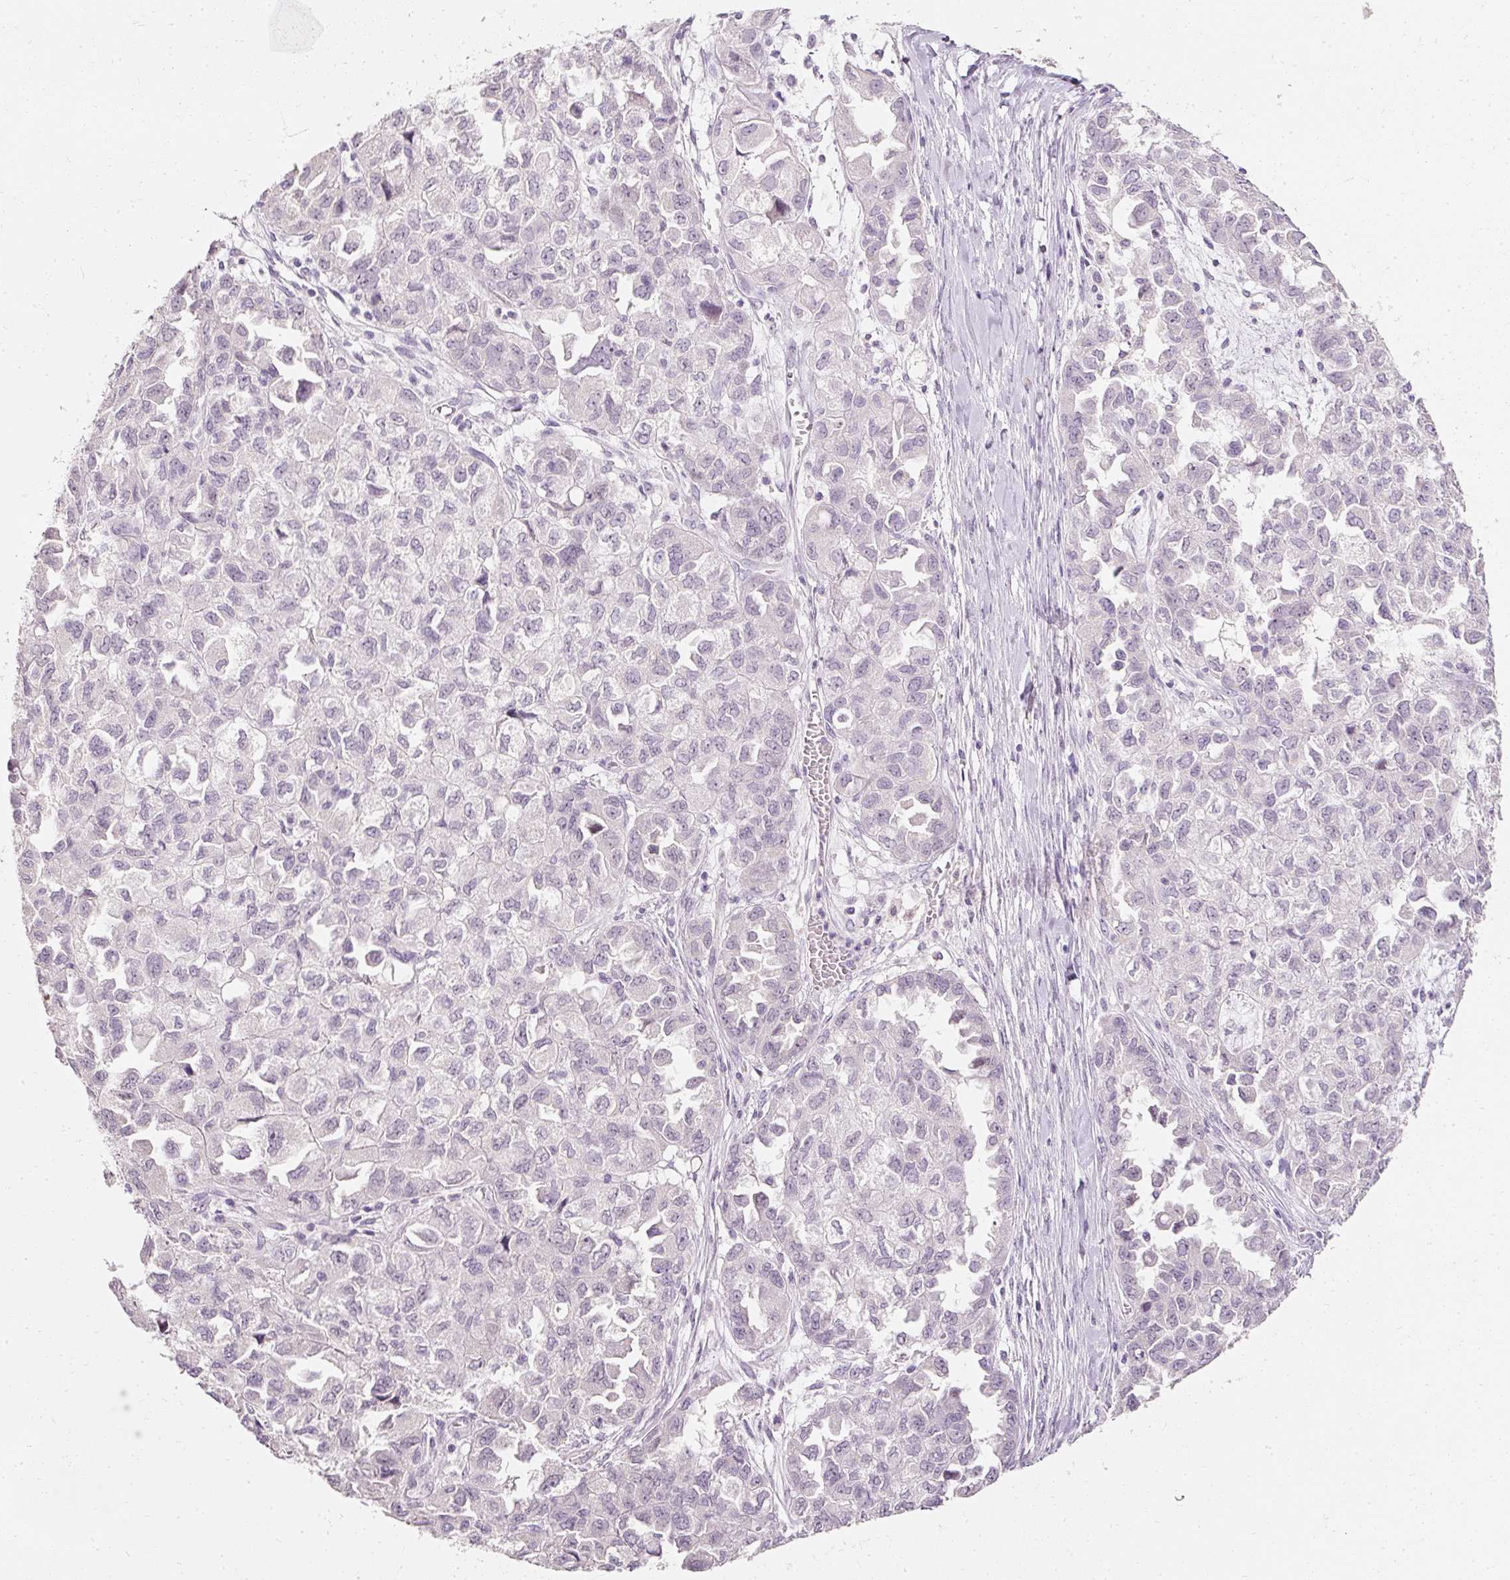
{"staining": {"intensity": "negative", "quantity": "none", "location": "none"}, "tissue": "ovarian cancer", "cell_type": "Tumor cells", "image_type": "cancer", "snomed": [{"axis": "morphology", "description": "Cystadenocarcinoma, serous, NOS"}, {"axis": "topography", "description": "Ovary"}], "caption": "Immunohistochemistry of human ovarian cancer demonstrates no expression in tumor cells.", "gene": "ELAVL3", "patient": {"sex": "female", "age": 84}}